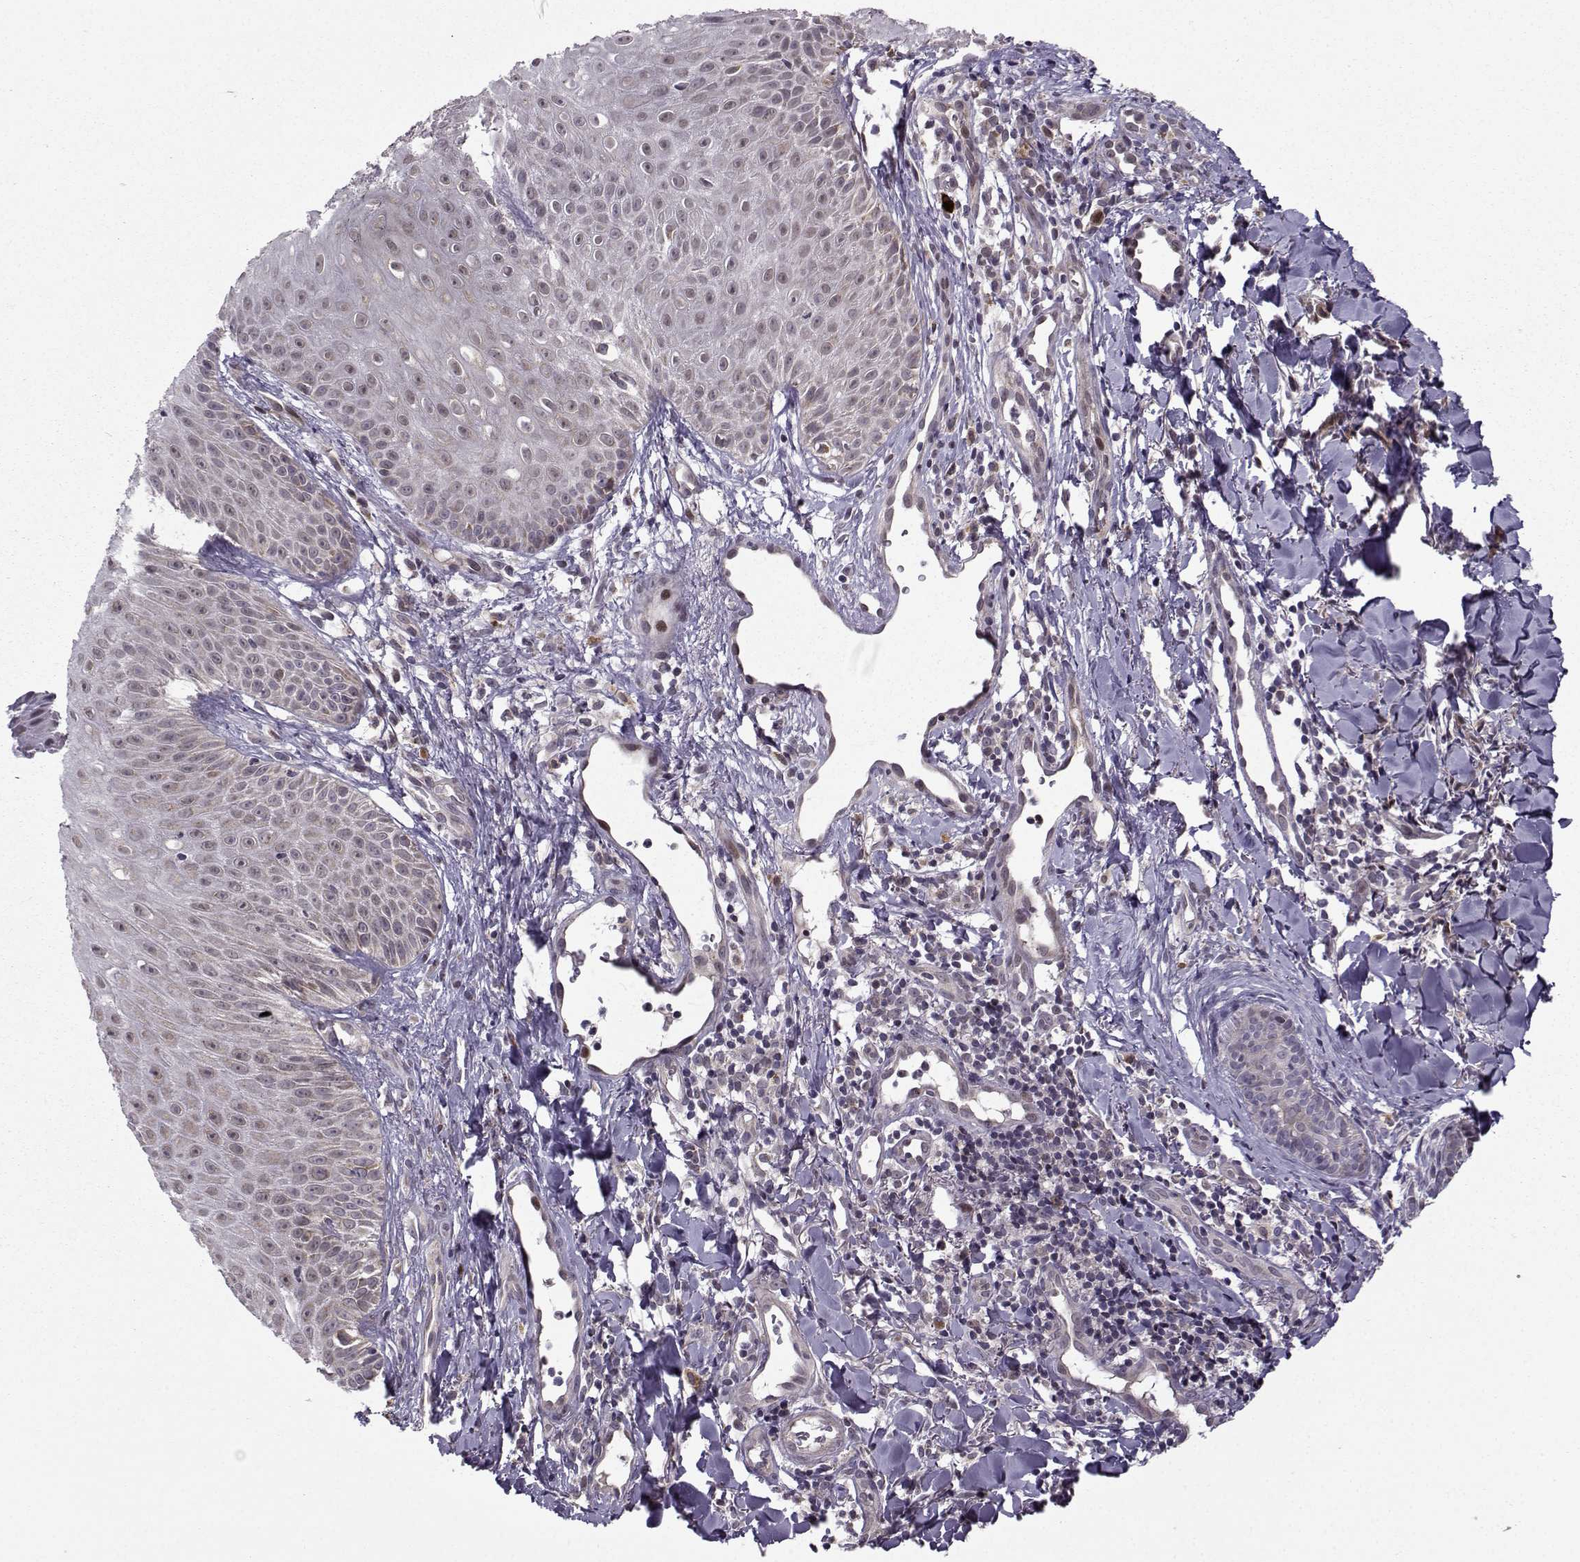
{"staining": {"intensity": "negative", "quantity": "none", "location": "none"}, "tissue": "melanoma", "cell_type": "Tumor cells", "image_type": "cancer", "snomed": [{"axis": "morphology", "description": "Malignant melanoma, NOS"}, {"axis": "topography", "description": "Skin"}], "caption": "Human malignant melanoma stained for a protein using immunohistochemistry reveals no positivity in tumor cells.", "gene": "NECAB3", "patient": {"sex": "male", "age": 67}}